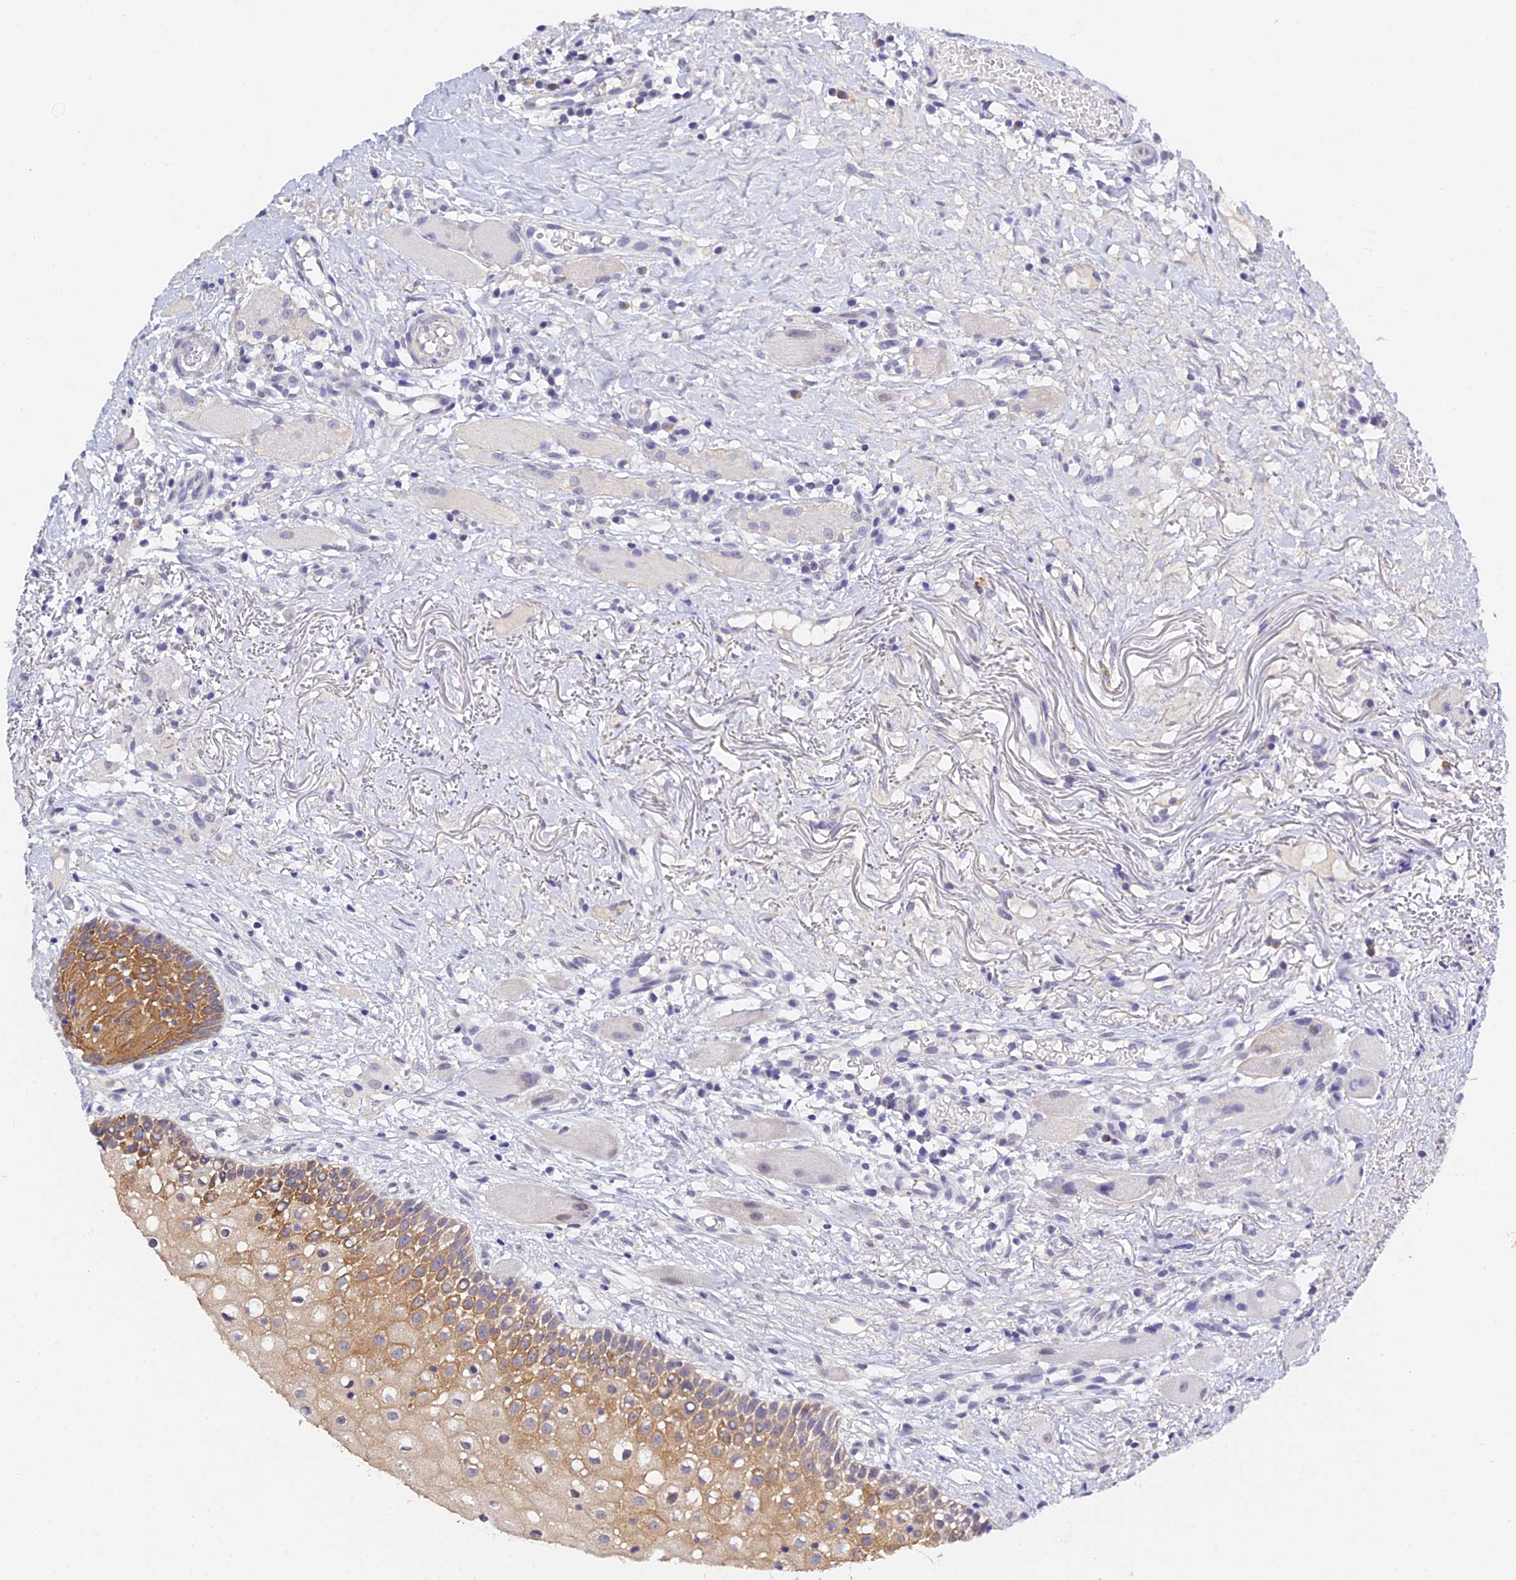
{"staining": {"intensity": "moderate", "quantity": ">75%", "location": "cytoplasmic/membranous"}, "tissue": "oral mucosa", "cell_type": "Squamous epithelial cells", "image_type": "normal", "snomed": [{"axis": "morphology", "description": "Normal tissue, NOS"}, {"axis": "topography", "description": "Oral tissue"}], "caption": "Immunohistochemistry (IHC) of unremarkable oral mucosa exhibits medium levels of moderate cytoplasmic/membranous staining in approximately >75% of squamous epithelial cells. The staining was performed using DAB, with brown indicating positive protein expression. Nuclei are stained blue with hematoxylin.", "gene": "HOXB1", "patient": {"sex": "female", "age": 69}}